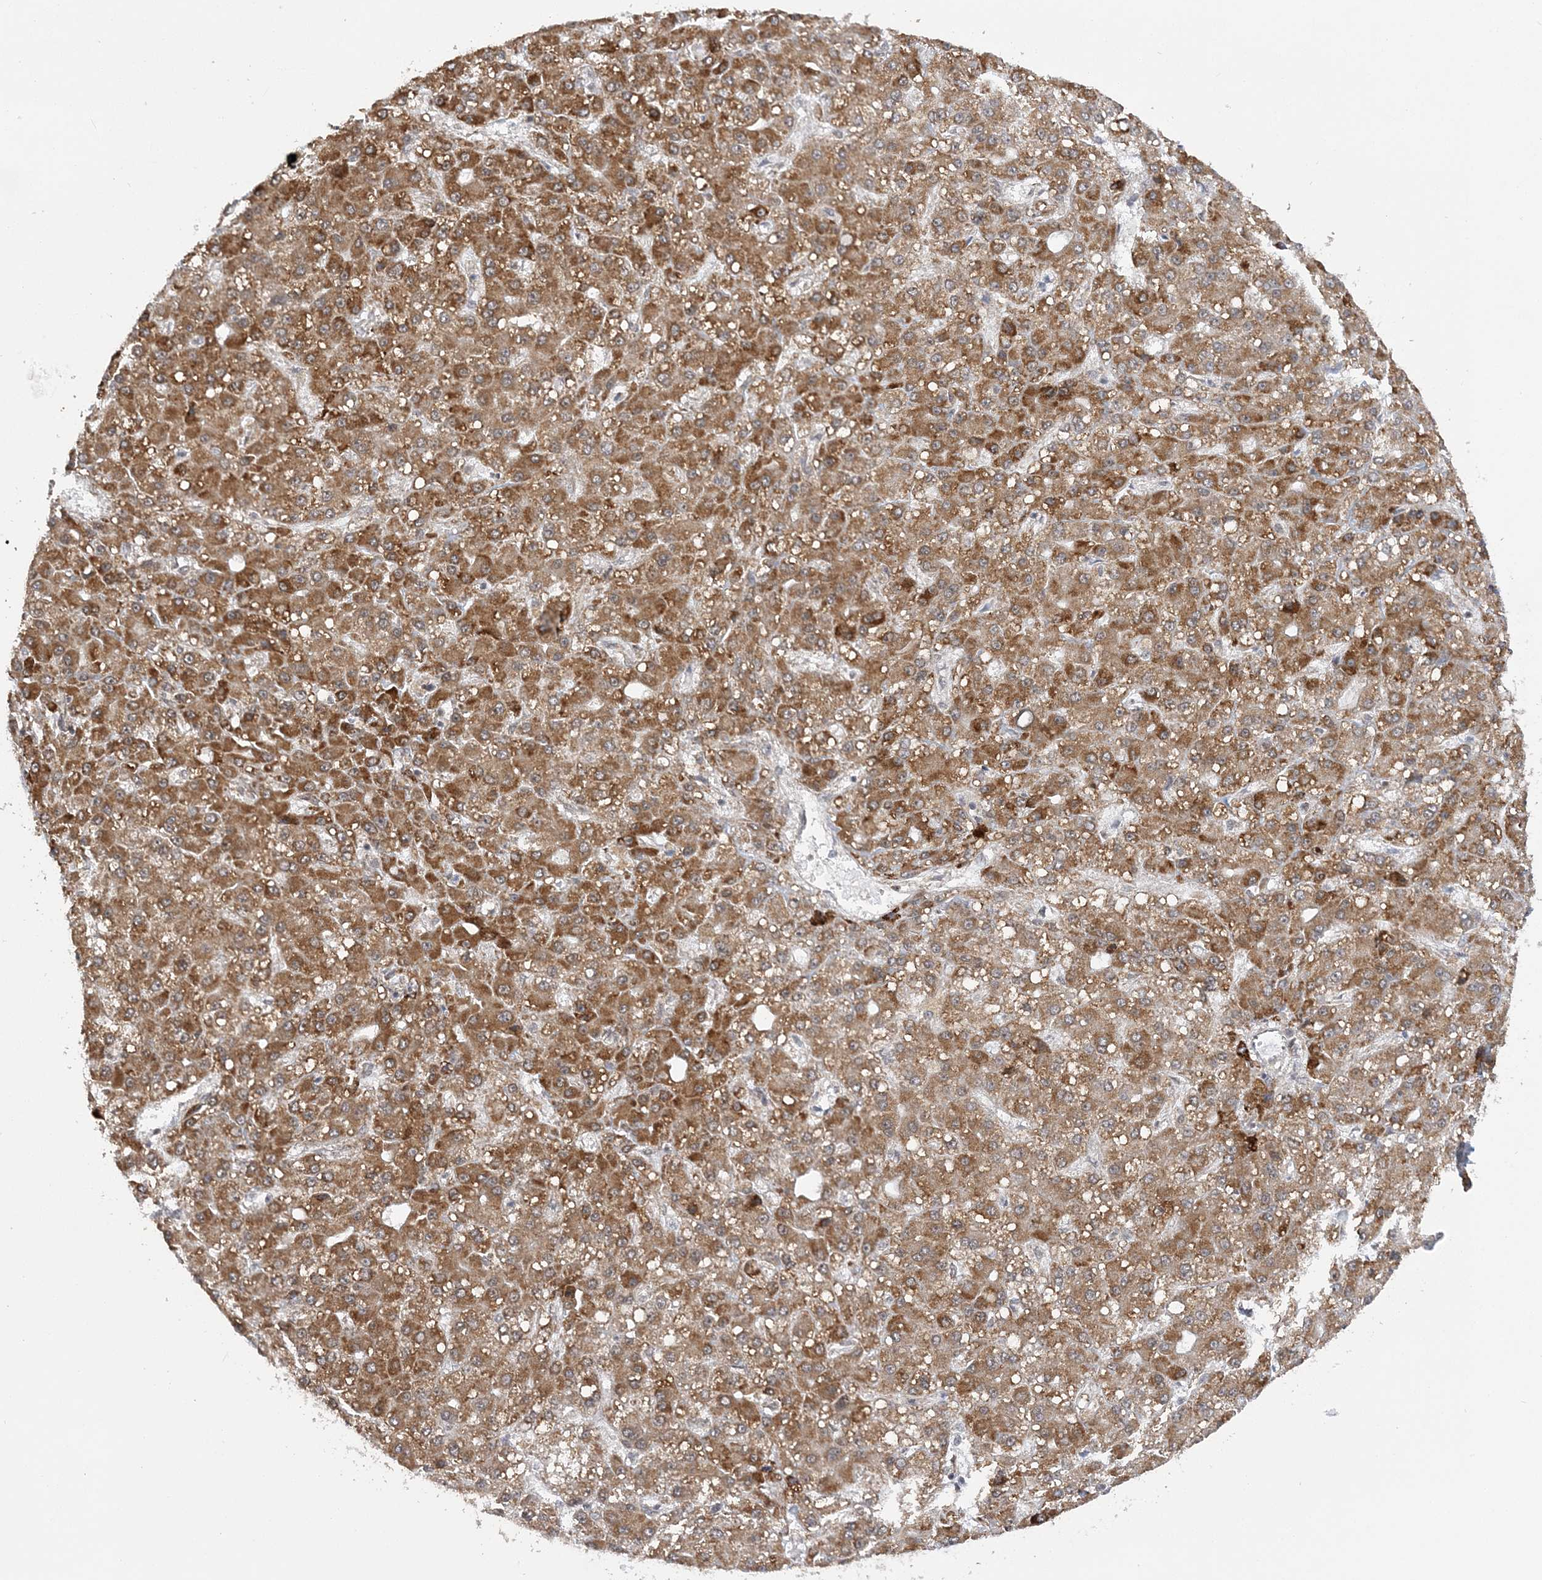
{"staining": {"intensity": "moderate", "quantity": ">75%", "location": "cytoplasmic/membranous"}, "tissue": "liver cancer", "cell_type": "Tumor cells", "image_type": "cancer", "snomed": [{"axis": "morphology", "description": "Carcinoma, Hepatocellular, NOS"}, {"axis": "topography", "description": "Liver"}], "caption": "Immunohistochemical staining of liver cancer (hepatocellular carcinoma) reveals medium levels of moderate cytoplasmic/membranous protein expression in about >75% of tumor cells.", "gene": "MRPL47", "patient": {"sex": "male", "age": 67}}